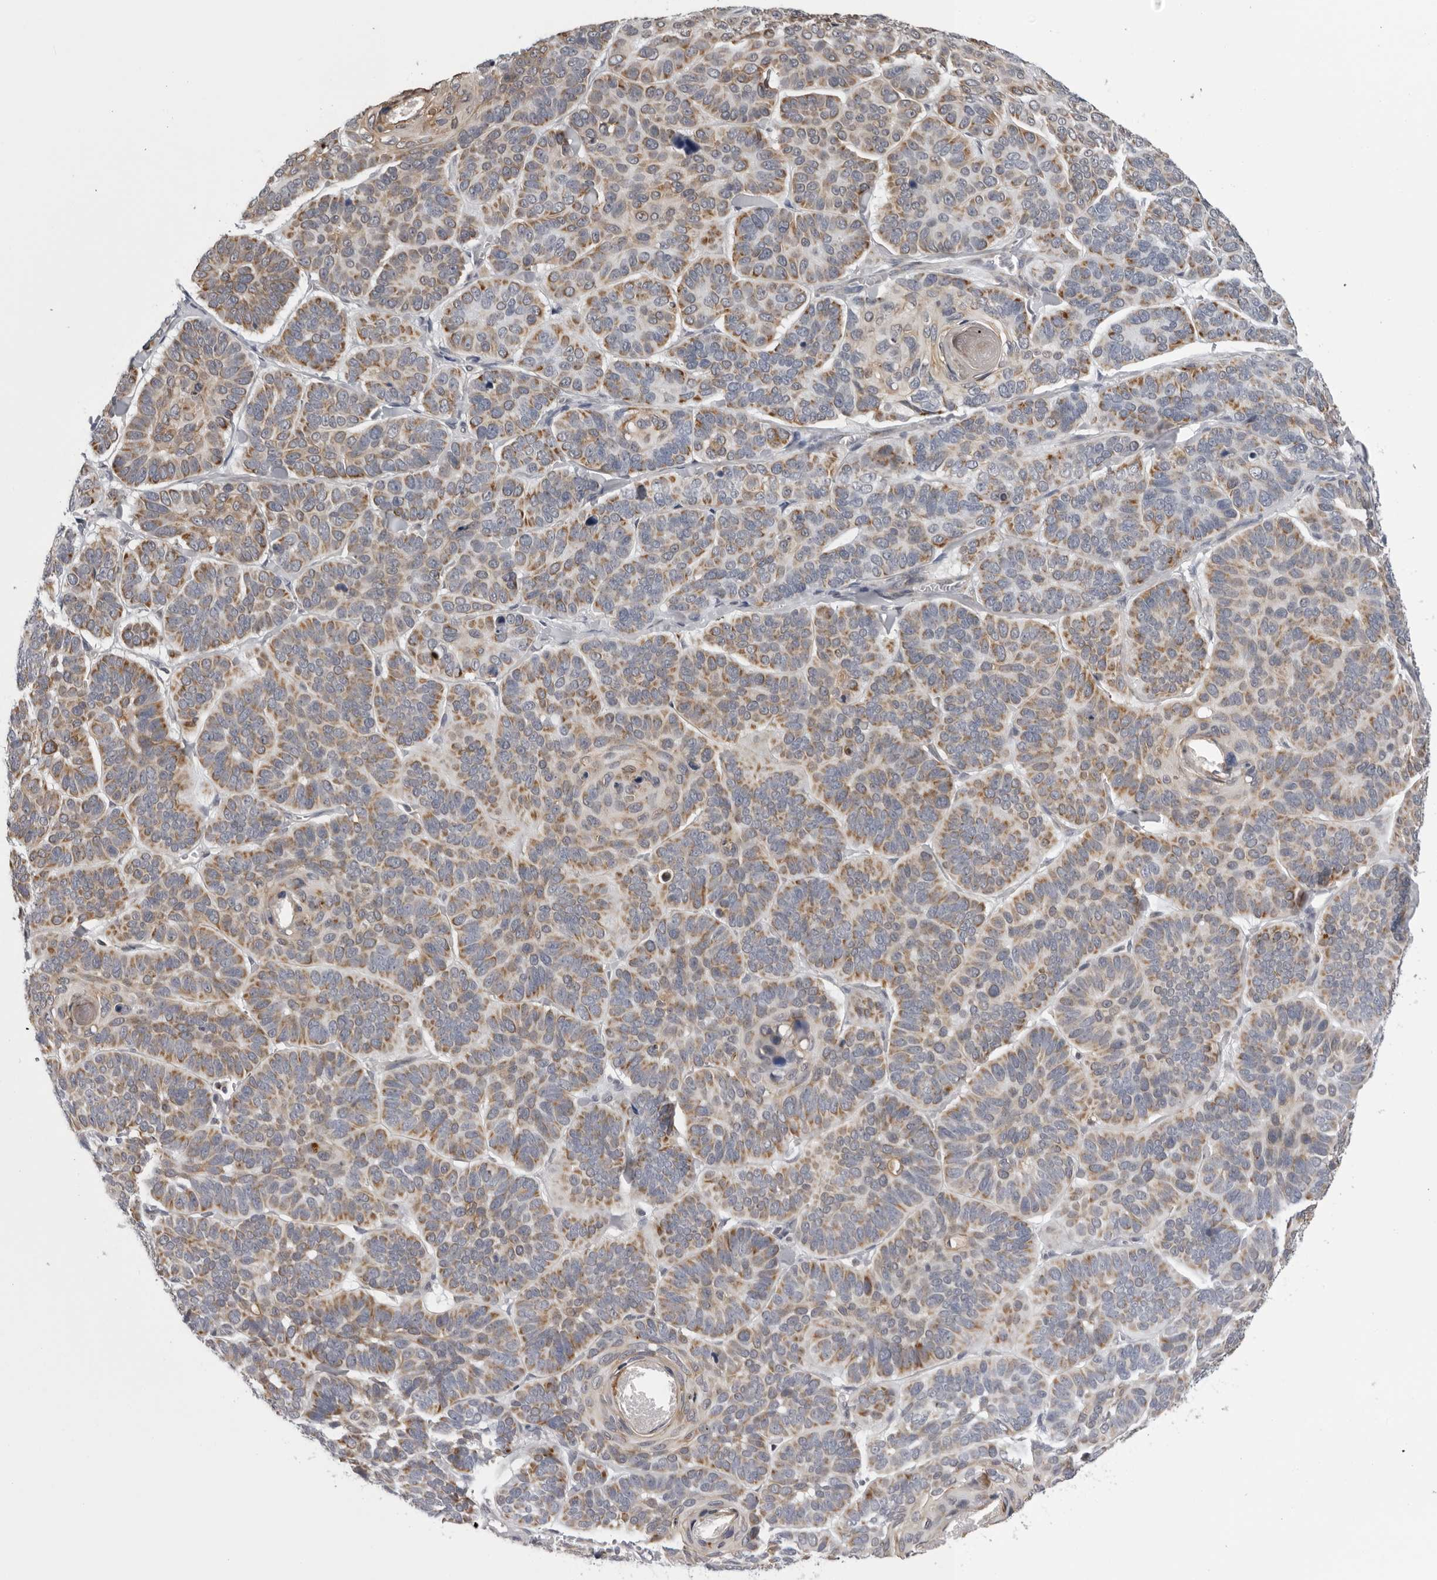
{"staining": {"intensity": "moderate", "quantity": ">75%", "location": "cytoplasmic/membranous"}, "tissue": "skin cancer", "cell_type": "Tumor cells", "image_type": "cancer", "snomed": [{"axis": "morphology", "description": "Basal cell carcinoma"}, {"axis": "topography", "description": "Skin"}], "caption": "Skin cancer (basal cell carcinoma) stained with immunohistochemistry reveals moderate cytoplasmic/membranous staining in approximately >75% of tumor cells.", "gene": "CPT2", "patient": {"sex": "male", "age": 62}}